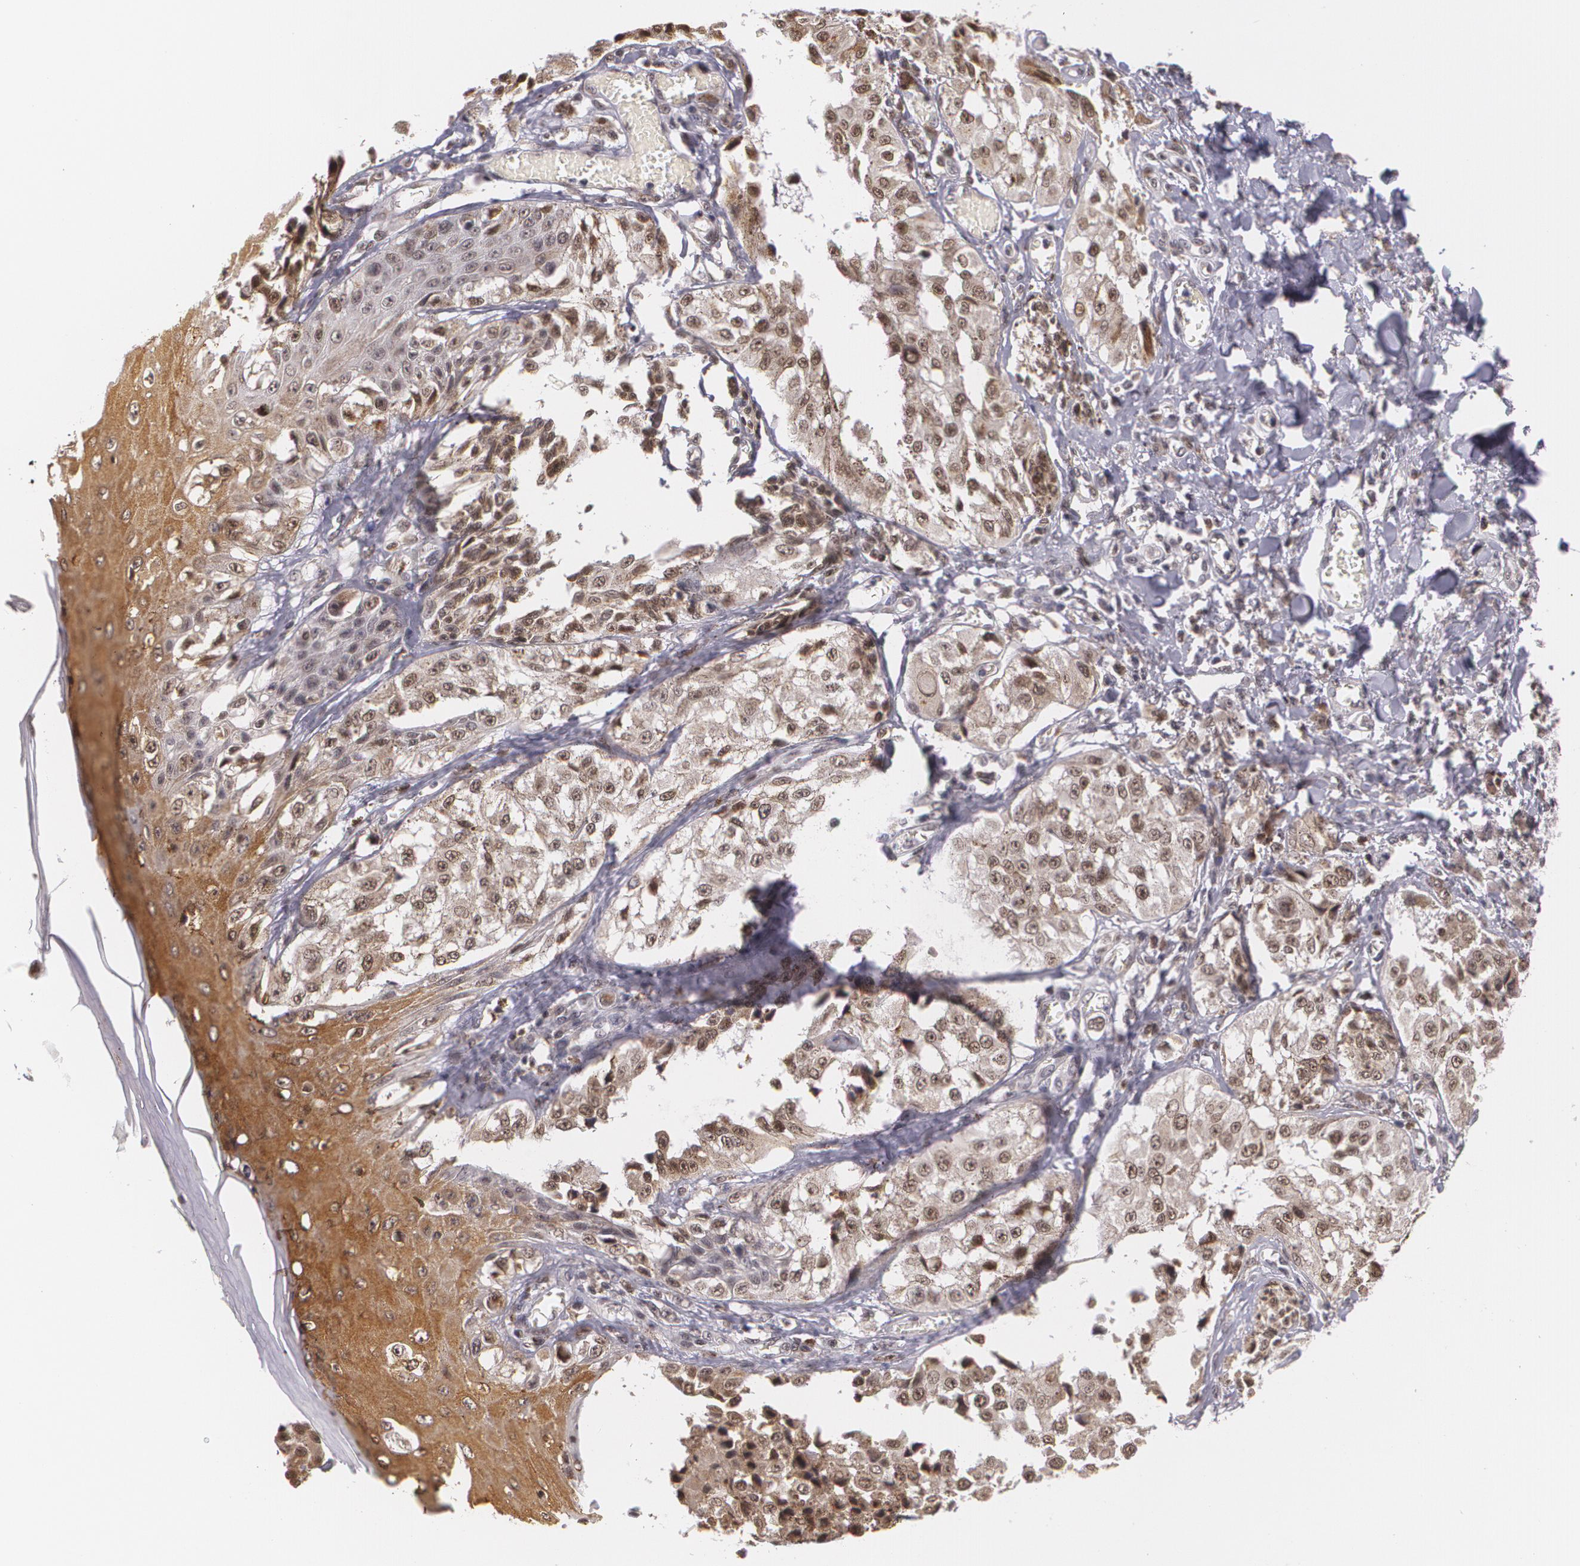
{"staining": {"intensity": "moderate", "quantity": "25%-75%", "location": "cytoplasmic/membranous,nuclear"}, "tissue": "melanoma", "cell_type": "Tumor cells", "image_type": "cancer", "snomed": [{"axis": "morphology", "description": "Malignant melanoma, NOS"}, {"axis": "topography", "description": "Skin"}], "caption": "An IHC image of tumor tissue is shown. Protein staining in brown labels moderate cytoplasmic/membranous and nuclear positivity in melanoma within tumor cells. The protein is stained brown, and the nuclei are stained in blue (DAB (3,3'-diaminobenzidine) IHC with brightfield microscopy, high magnification).", "gene": "ALX1", "patient": {"sex": "female", "age": 82}}